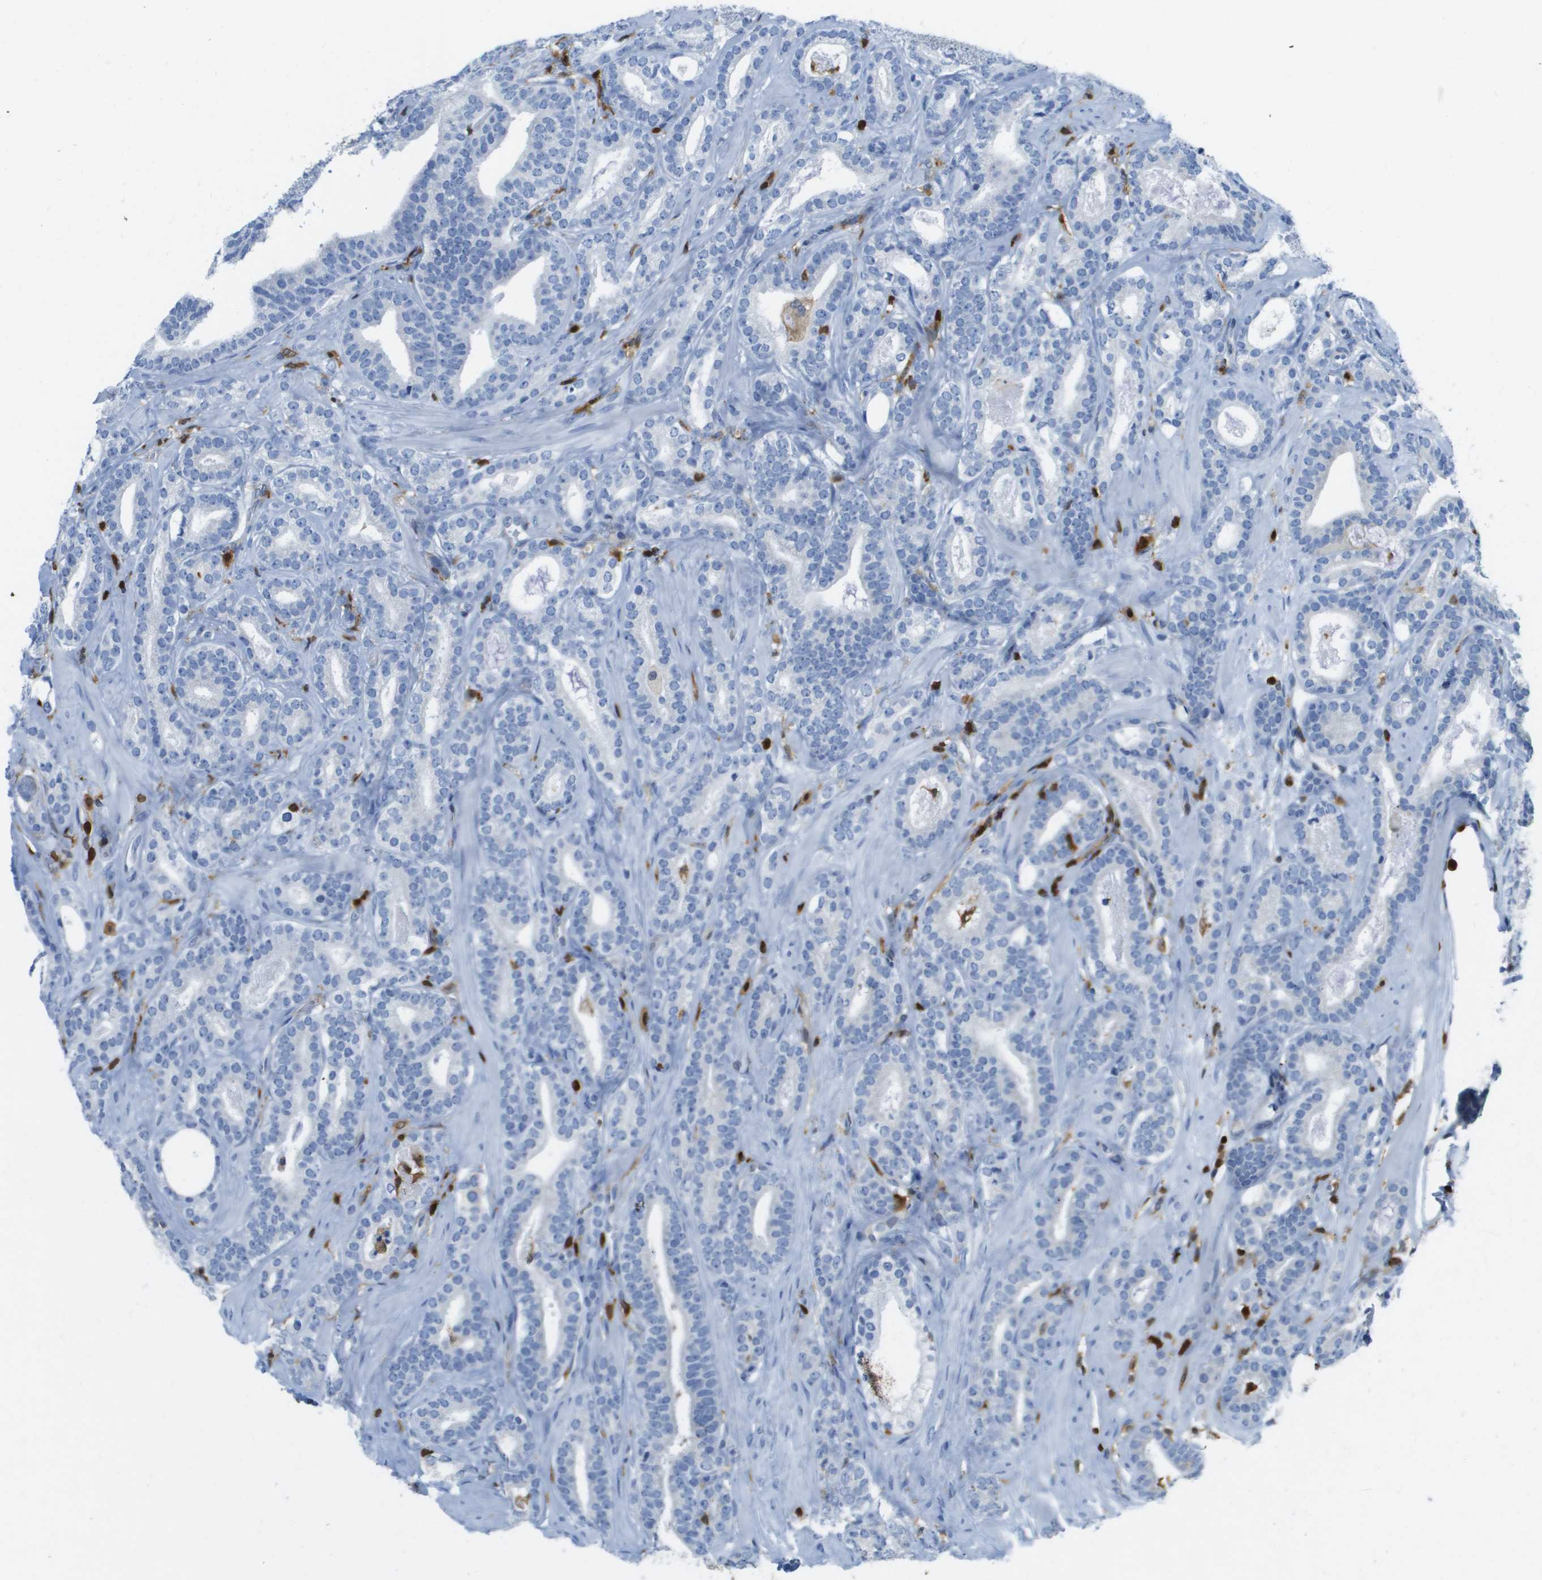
{"staining": {"intensity": "negative", "quantity": "none", "location": "none"}, "tissue": "prostate cancer", "cell_type": "Tumor cells", "image_type": "cancer", "snomed": [{"axis": "morphology", "description": "Adenocarcinoma, High grade"}, {"axis": "topography", "description": "Prostate"}], "caption": "Immunohistochemistry (IHC) photomicrograph of human prostate cancer (high-grade adenocarcinoma) stained for a protein (brown), which demonstrates no staining in tumor cells.", "gene": "DOCK5", "patient": {"sex": "male", "age": 60}}